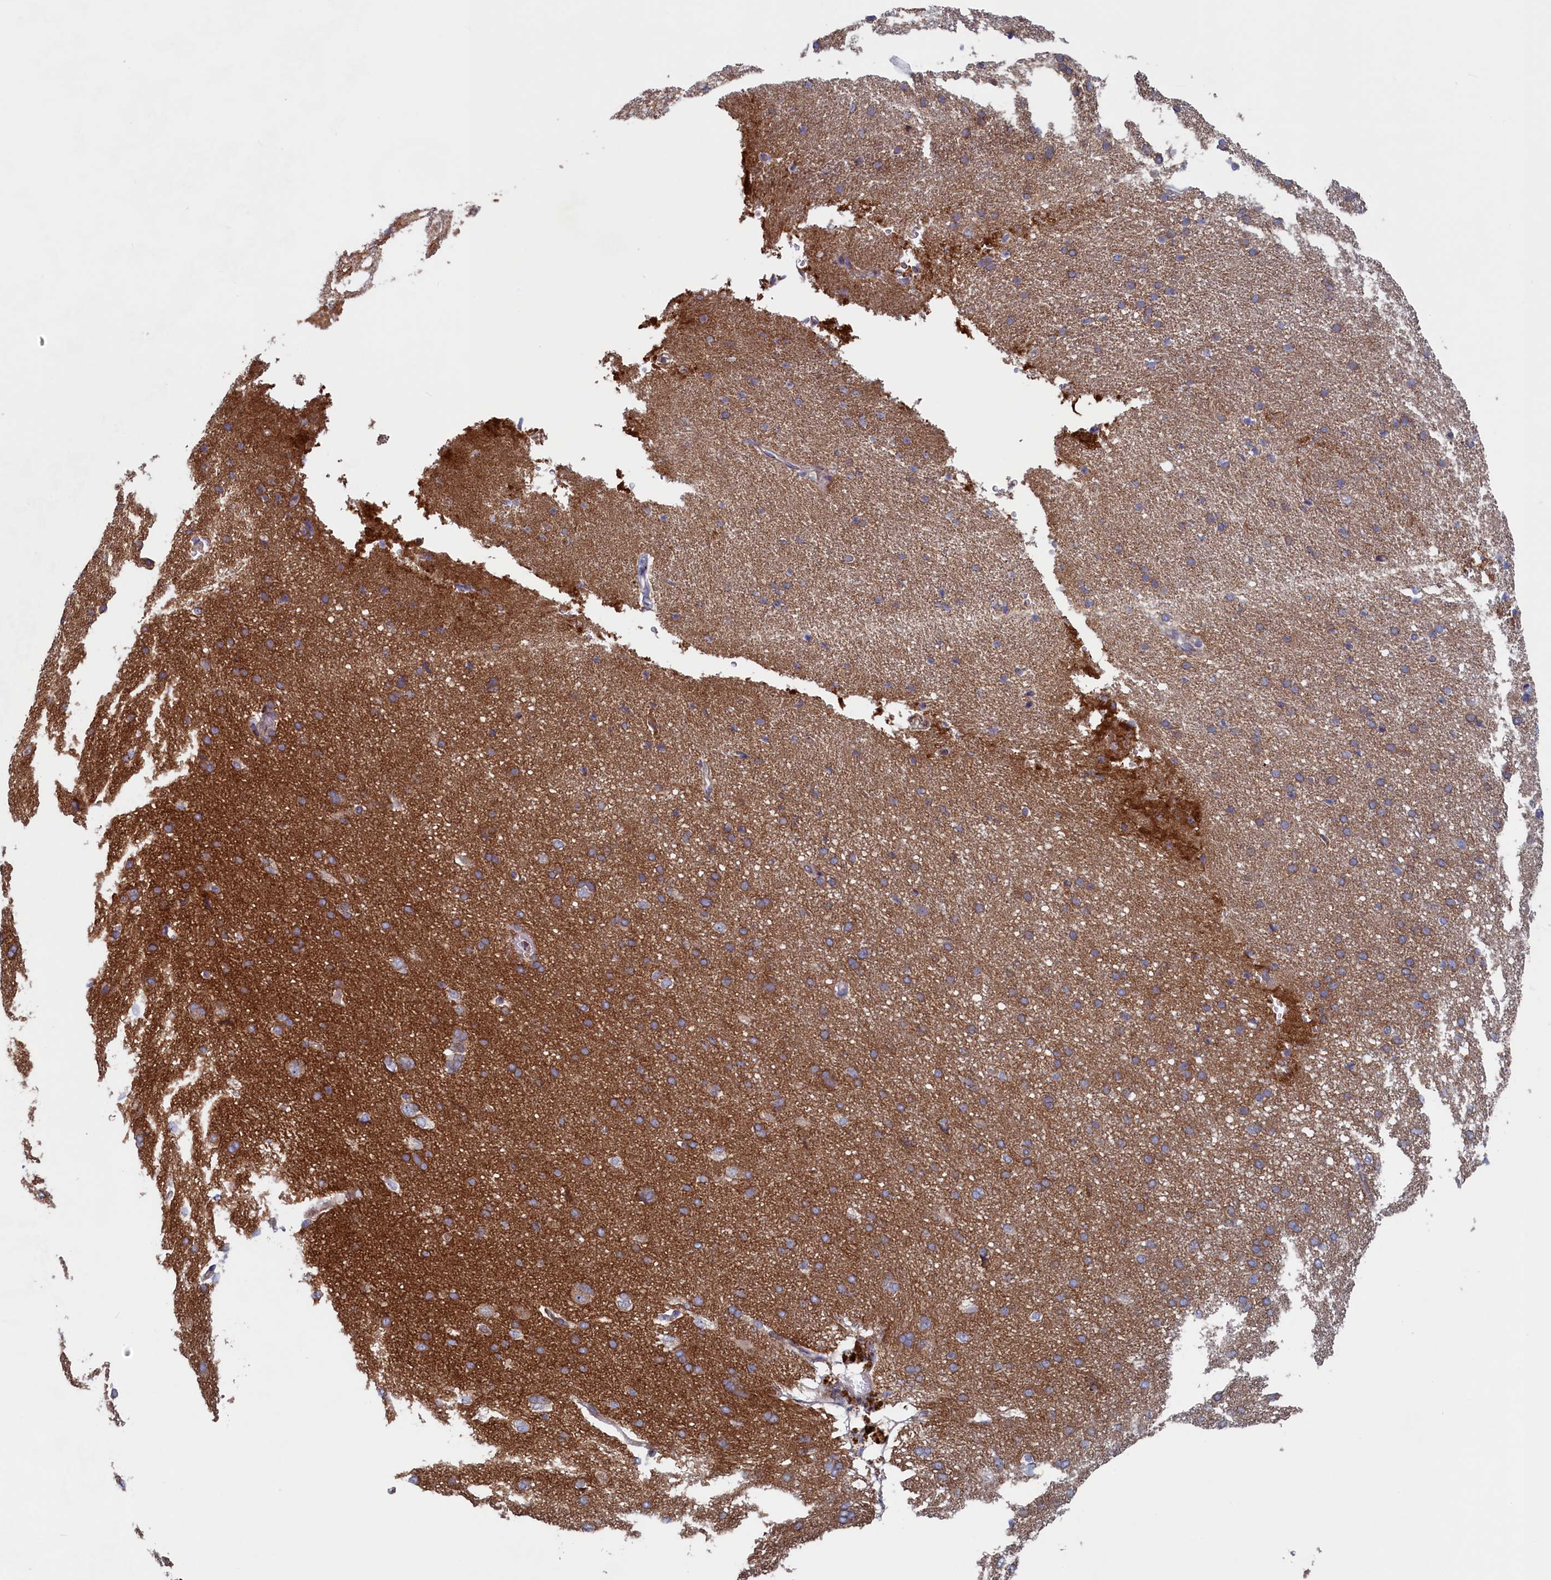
{"staining": {"intensity": "negative", "quantity": "none", "location": "none"}, "tissue": "cerebral cortex", "cell_type": "Endothelial cells", "image_type": "normal", "snomed": [{"axis": "morphology", "description": "Normal tissue, NOS"}, {"axis": "topography", "description": "Cerebral cortex"}], "caption": "IHC of normal human cerebral cortex shows no expression in endothelial cells.", "gene": "MTFMT", "patient": {"sex": "male", "age": 62}}